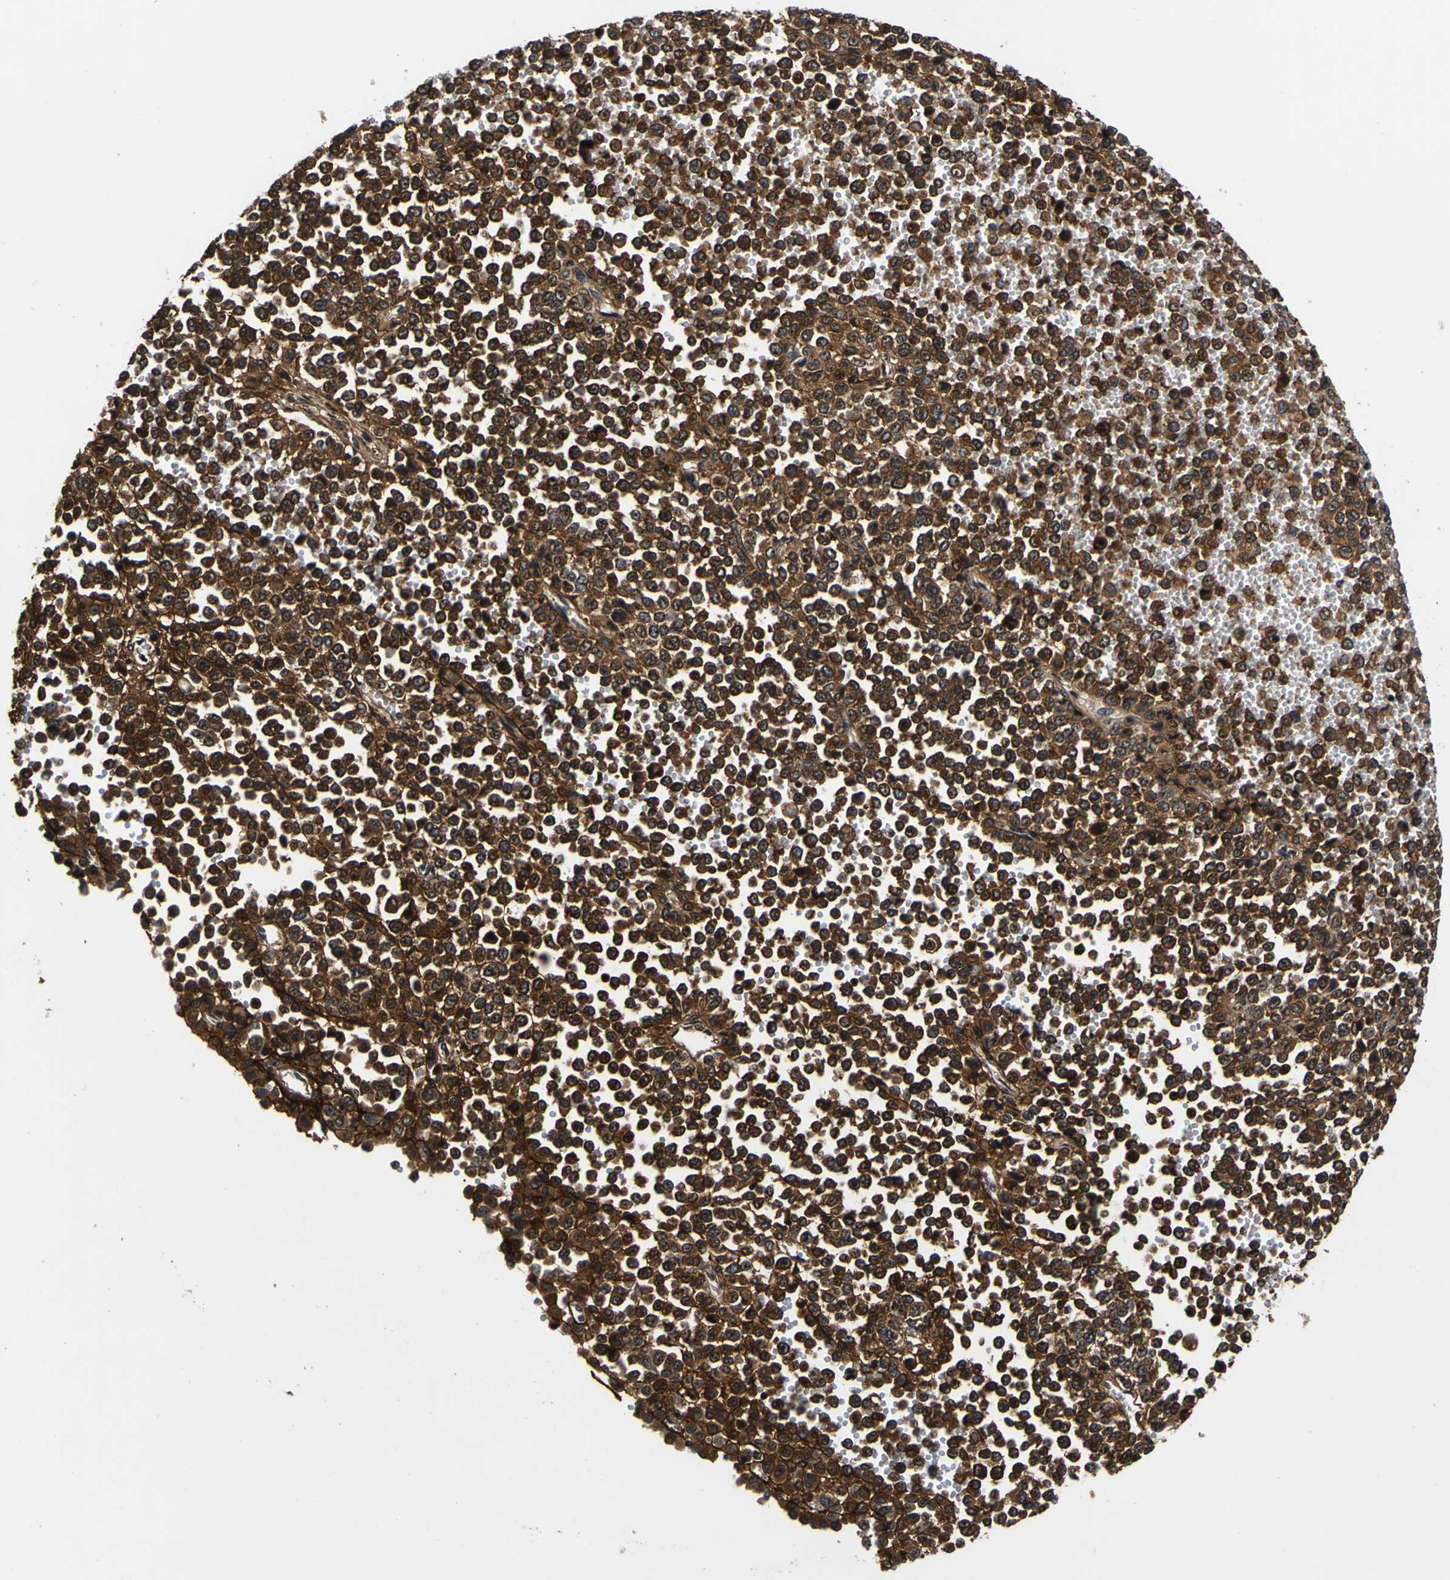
{"staining": {"intensity": "strong", "quantity": ">75%", "location": "cytoplasmic/membranous,nuclear"}, "tissue": "melanoma", "cell_type": "Tumor cells", "image_type": "cancer", "snomed": [{"axis": "morphology", "description": "Malignant melanoma, Metastatic site"}, {"axis": "topography", "description": "Pancreas"}], "caption": "Brown immunohistochemical staining in human melanoma displays strong cytoplasmic/membranous and nuclear staining in approximately >75% of tumor cells. The protein is shown in brown color, while the nuclei are stained blue.", "gene": "LRP4", "patient": {"sex": "female", "age": 30}}